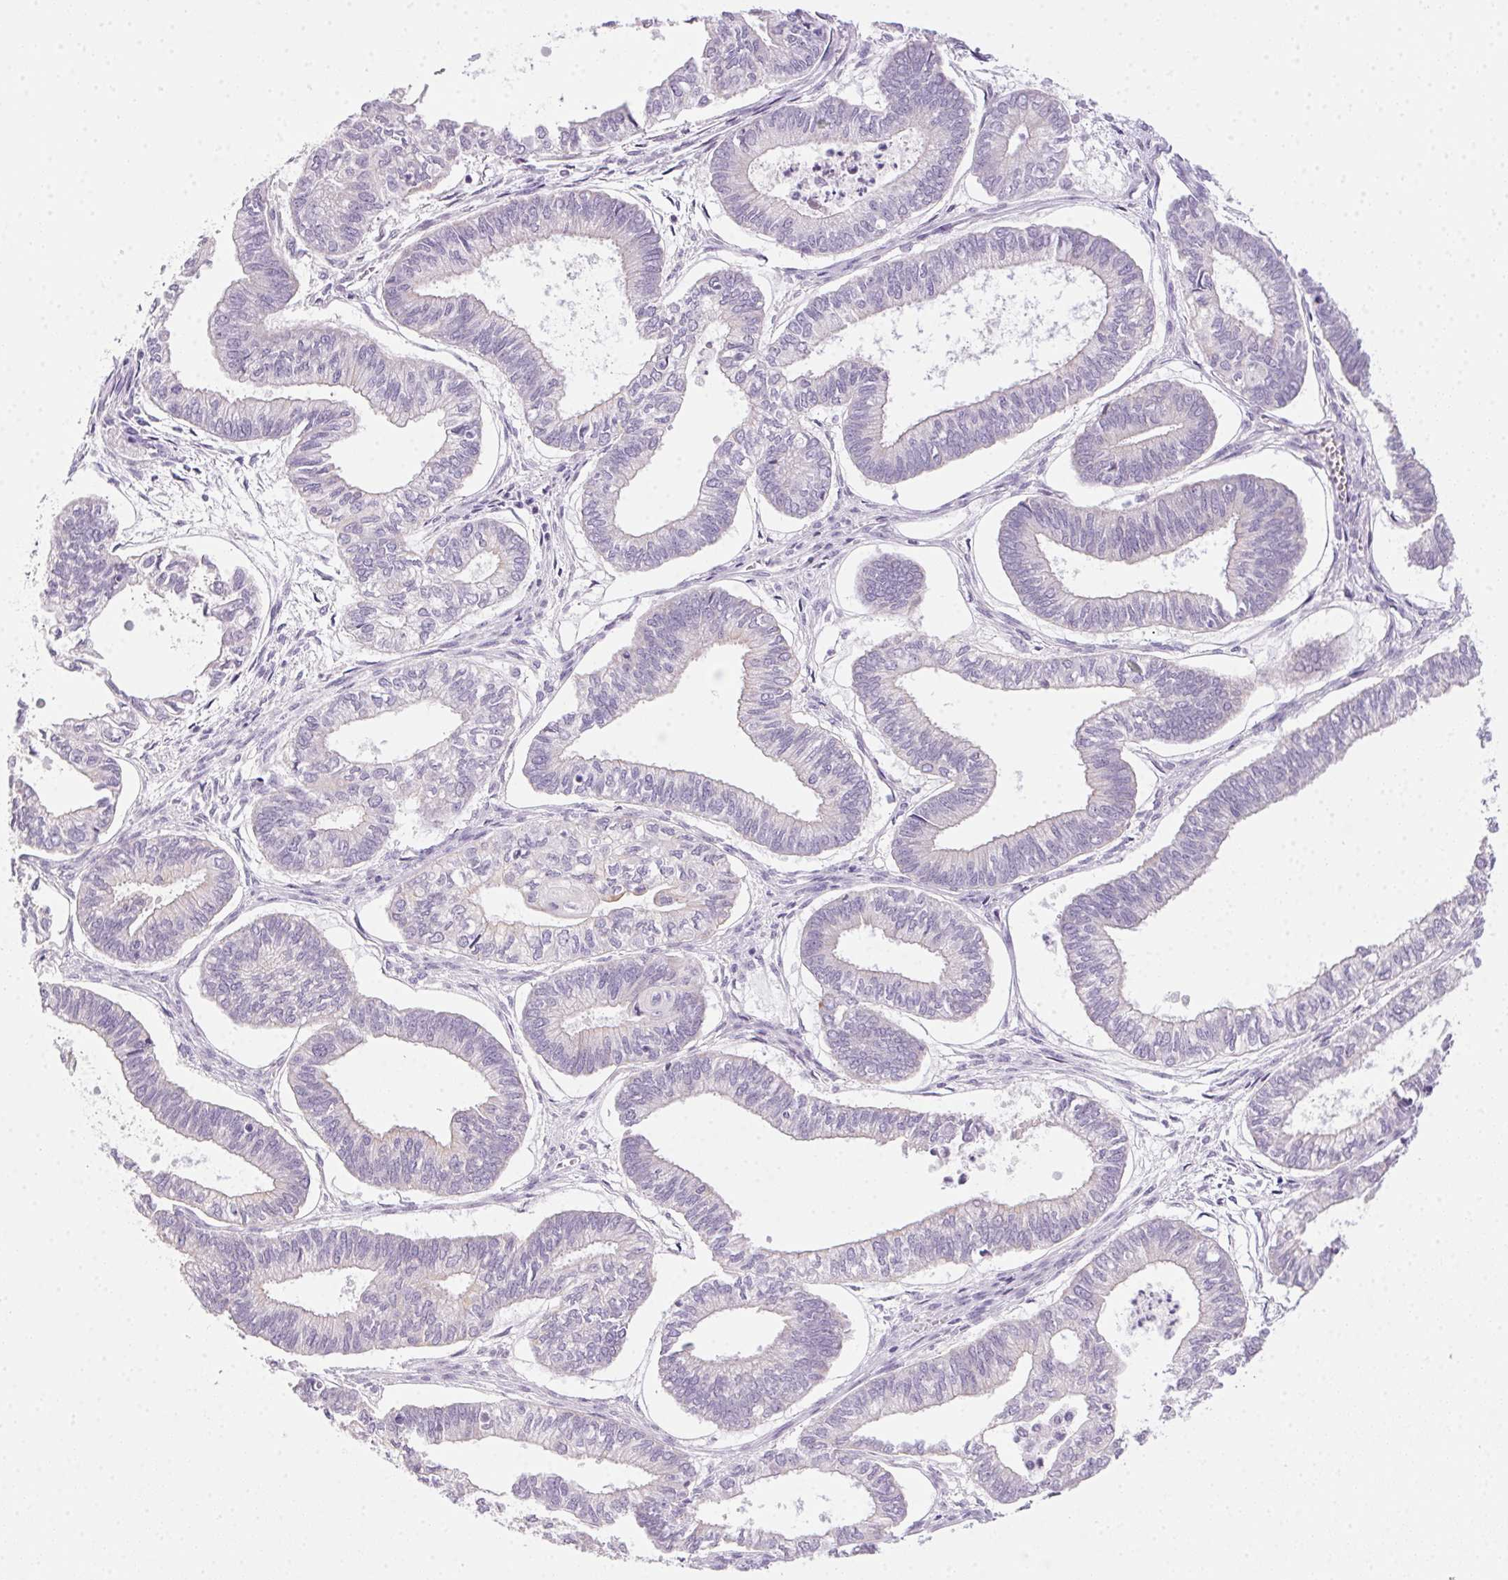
{"staining": {"intensity": "negative", "quantity": "none", "location": "none"}, "tissue": "ovarian cancer", "cell_type": "Tumor cells", "image_type": "cancer", "snomed": [{"axis": "morphology", "description": "Carcinoma, endometroid"}, {"axis": "topography", "description": "Ovary"}], "caption": "Tumor cells show no significant protein positivity in ovarian endometroid carcinoma.", "gene": "POPDC2", "patient": {"sex": "female", "age": 64}}